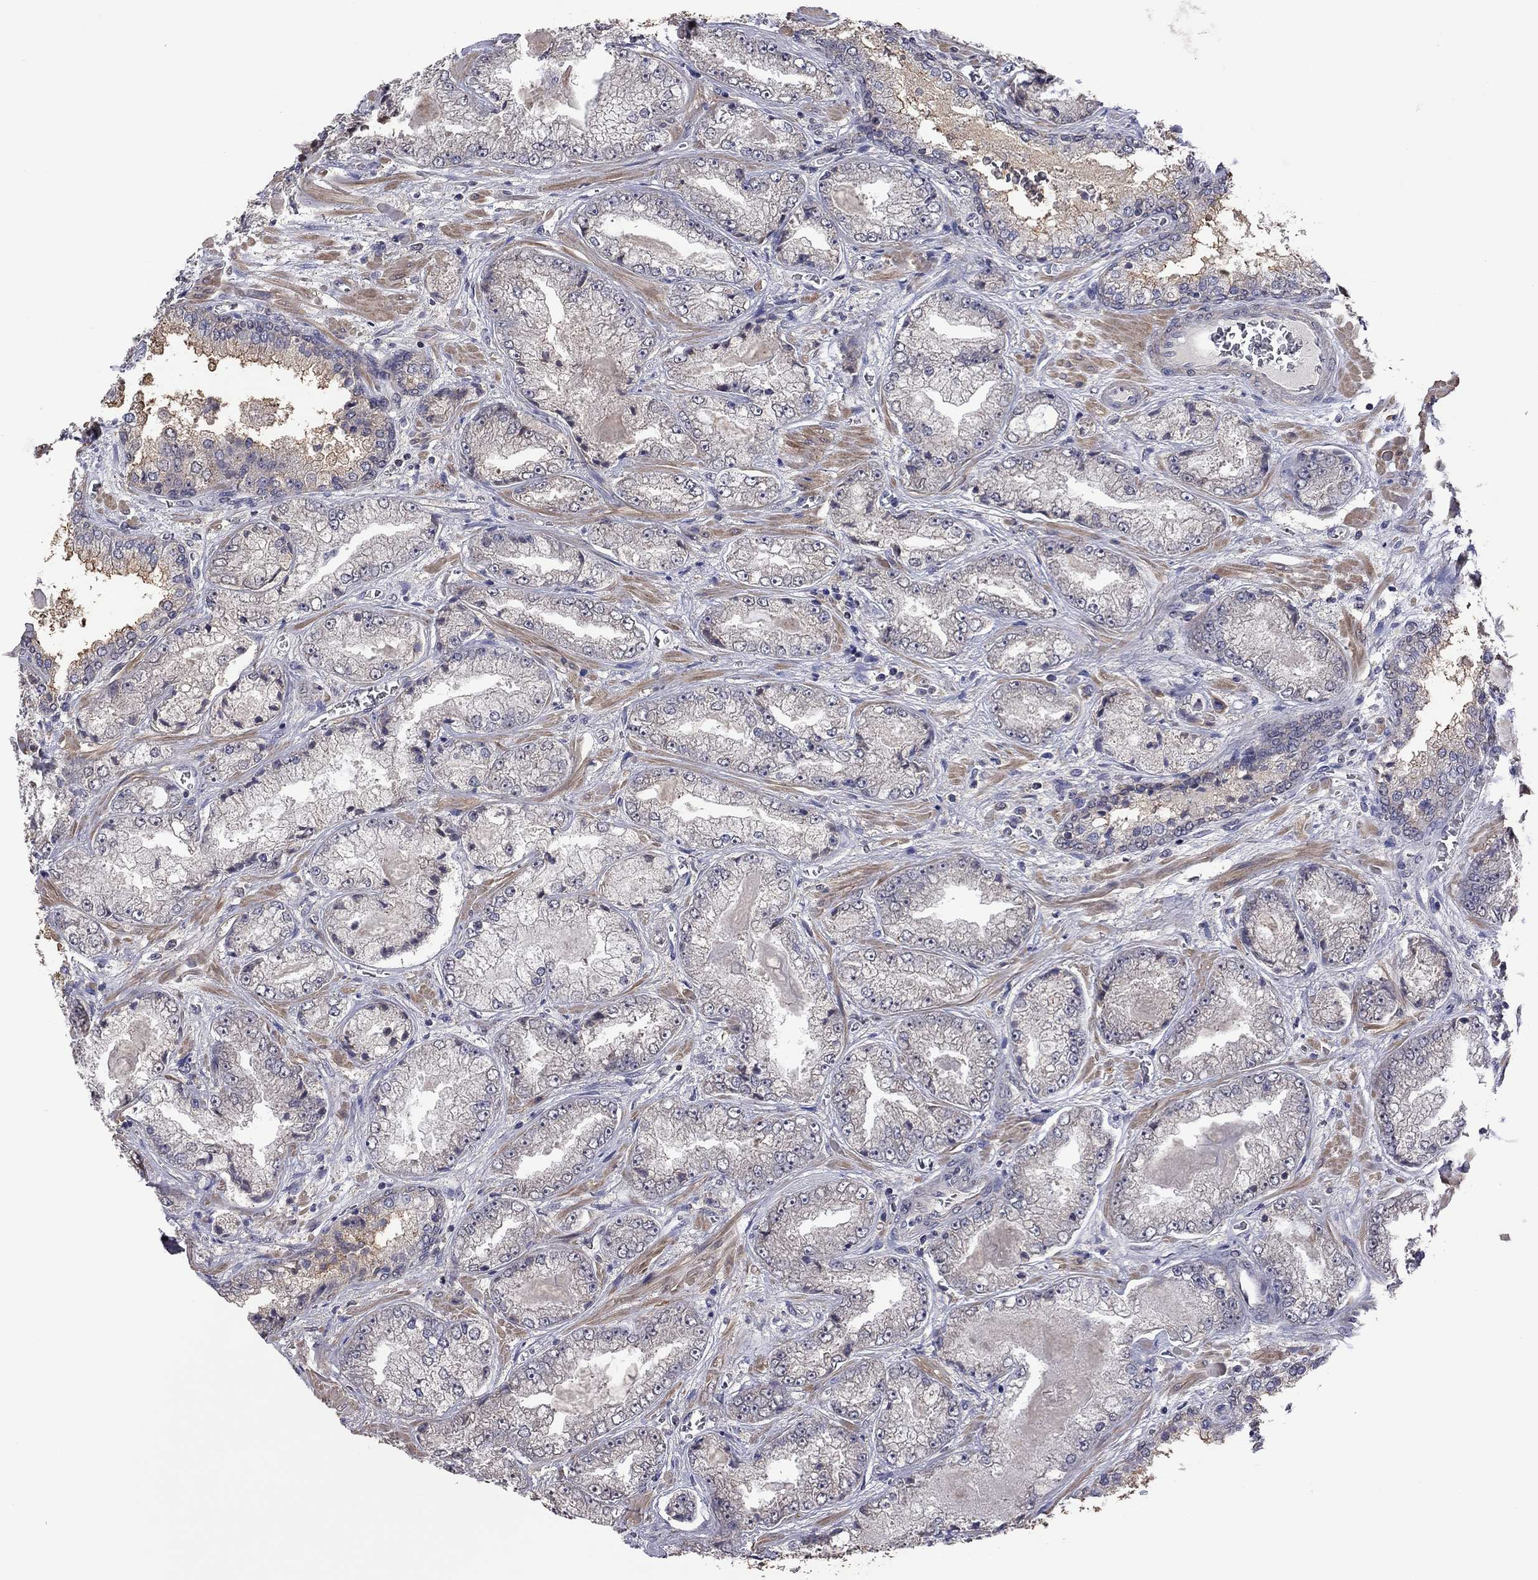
{"staining": {"intensity": "weak", "quantity": "<25%", "location": "cytoplasmic/membranous"}, "tissue": "prostate cancer", "cell_type": "Tumor cells", "image_type": "cancer", "snomed": [{"axis": "morphology", "description": "Adenocarcinoma, Low grade"}, {"axis": "topography", "description": "Prostate"}], "caption": "High magnification brightfield microscopy of prostate cancer (adenocarcinoma (low-grade)) stained with DAB (3,3'-diaminobenzidine) (brown) and counterstained with hematoxylin (blue): tumor cells show no significant positivity.", "gene": "TSNARE1", "patient": {"sex": "male", "age": 57}}